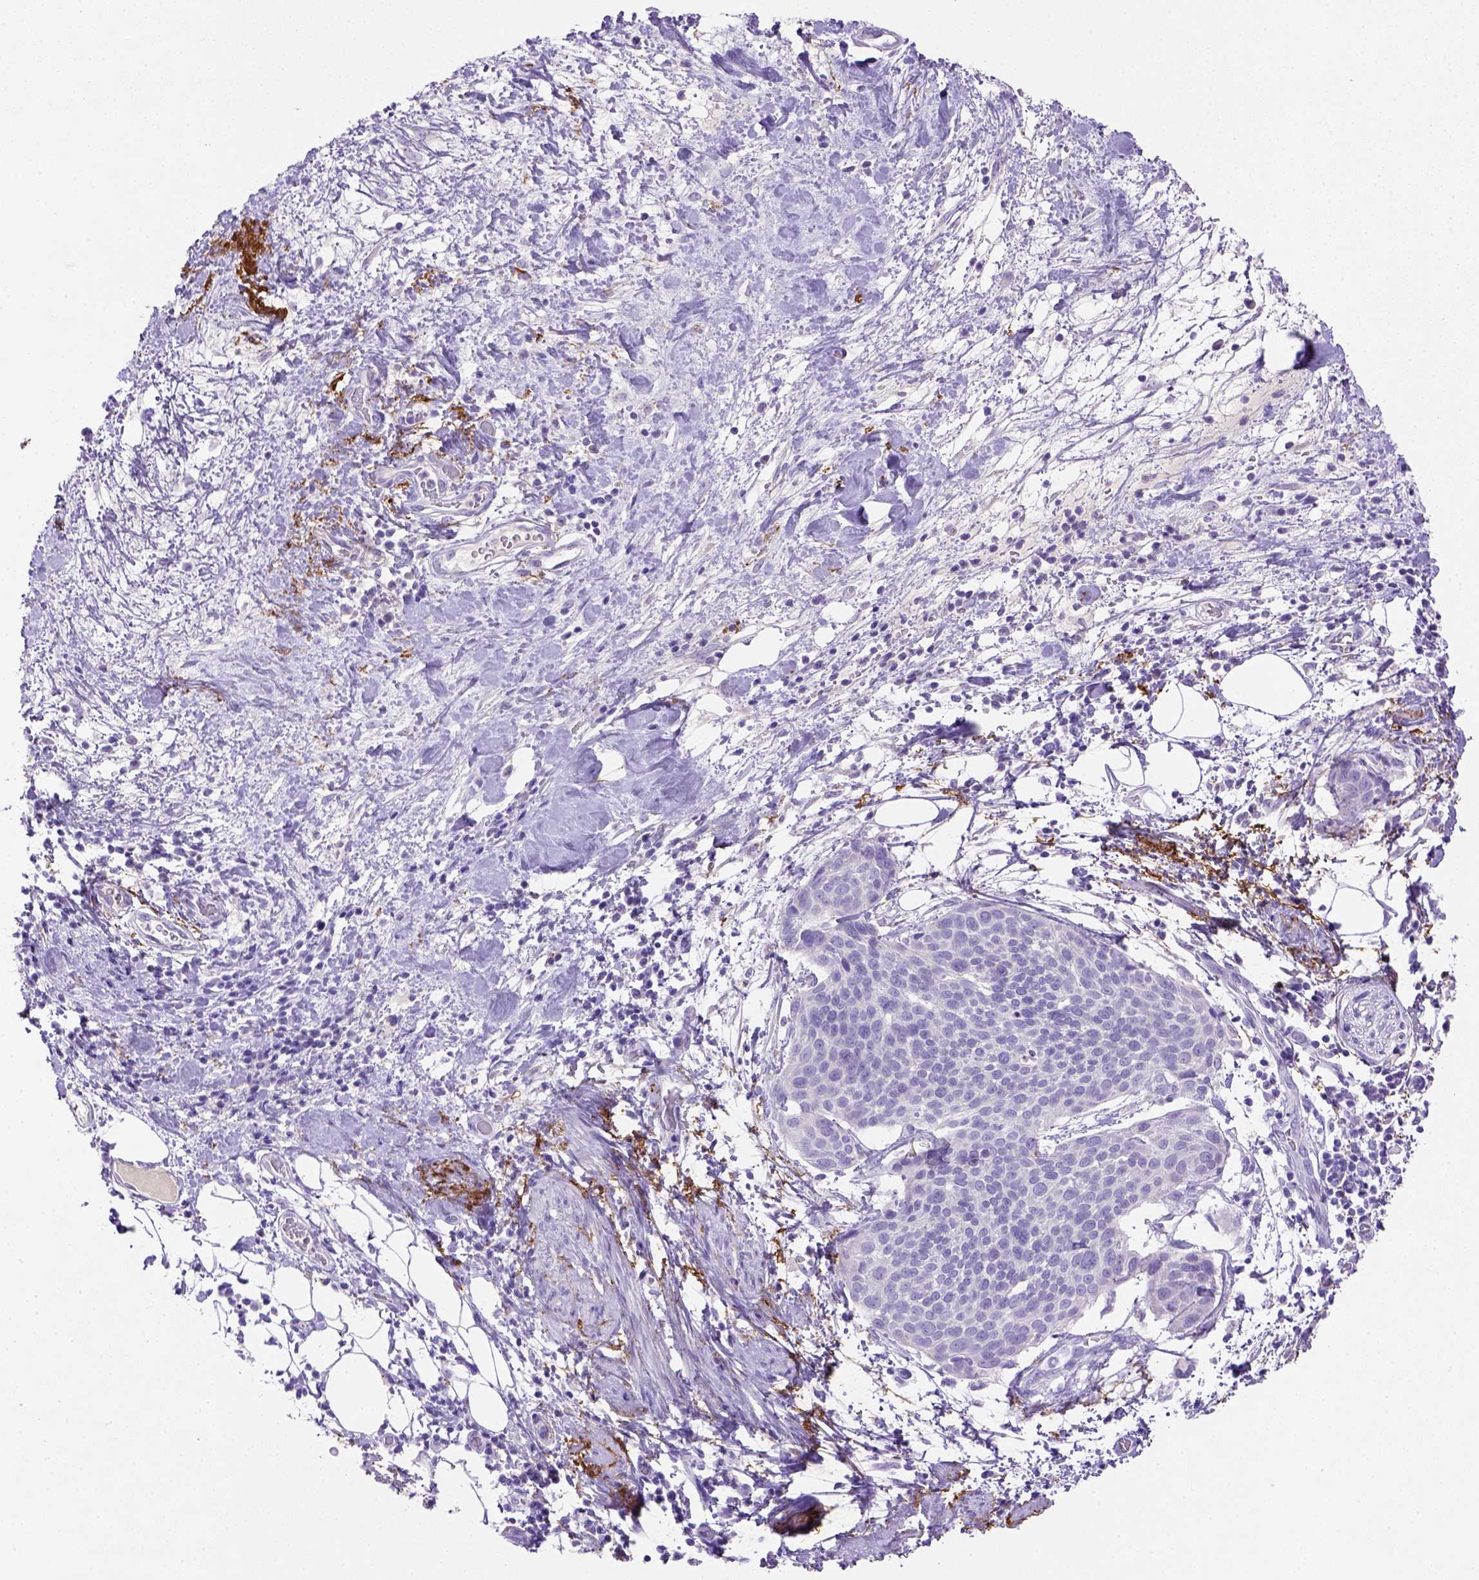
{"staining": {"intensity": "negative", "quantity": "none", "location": "none"}, "tissue": "cervical cancer", "cell_type": "Tumor cells", "image_type": "cancer", "snomed": [{"axis": "morphology", "description": "Squamous cell carcinoma, NOS"}, {"axis": "topography", "description": "Cervix"}], "caption": "Immunohistochemistry (IHC) histopathology image of squamous cell carcinoma (cervical) stained for a protein (brown), which exhibits no positivity in tumor cells. (DAB immunohistochemistry (IHC) with hematoxylin counter stain).", "gene": "SIRPD", "patient": {"sex": "female", "age": 39}}